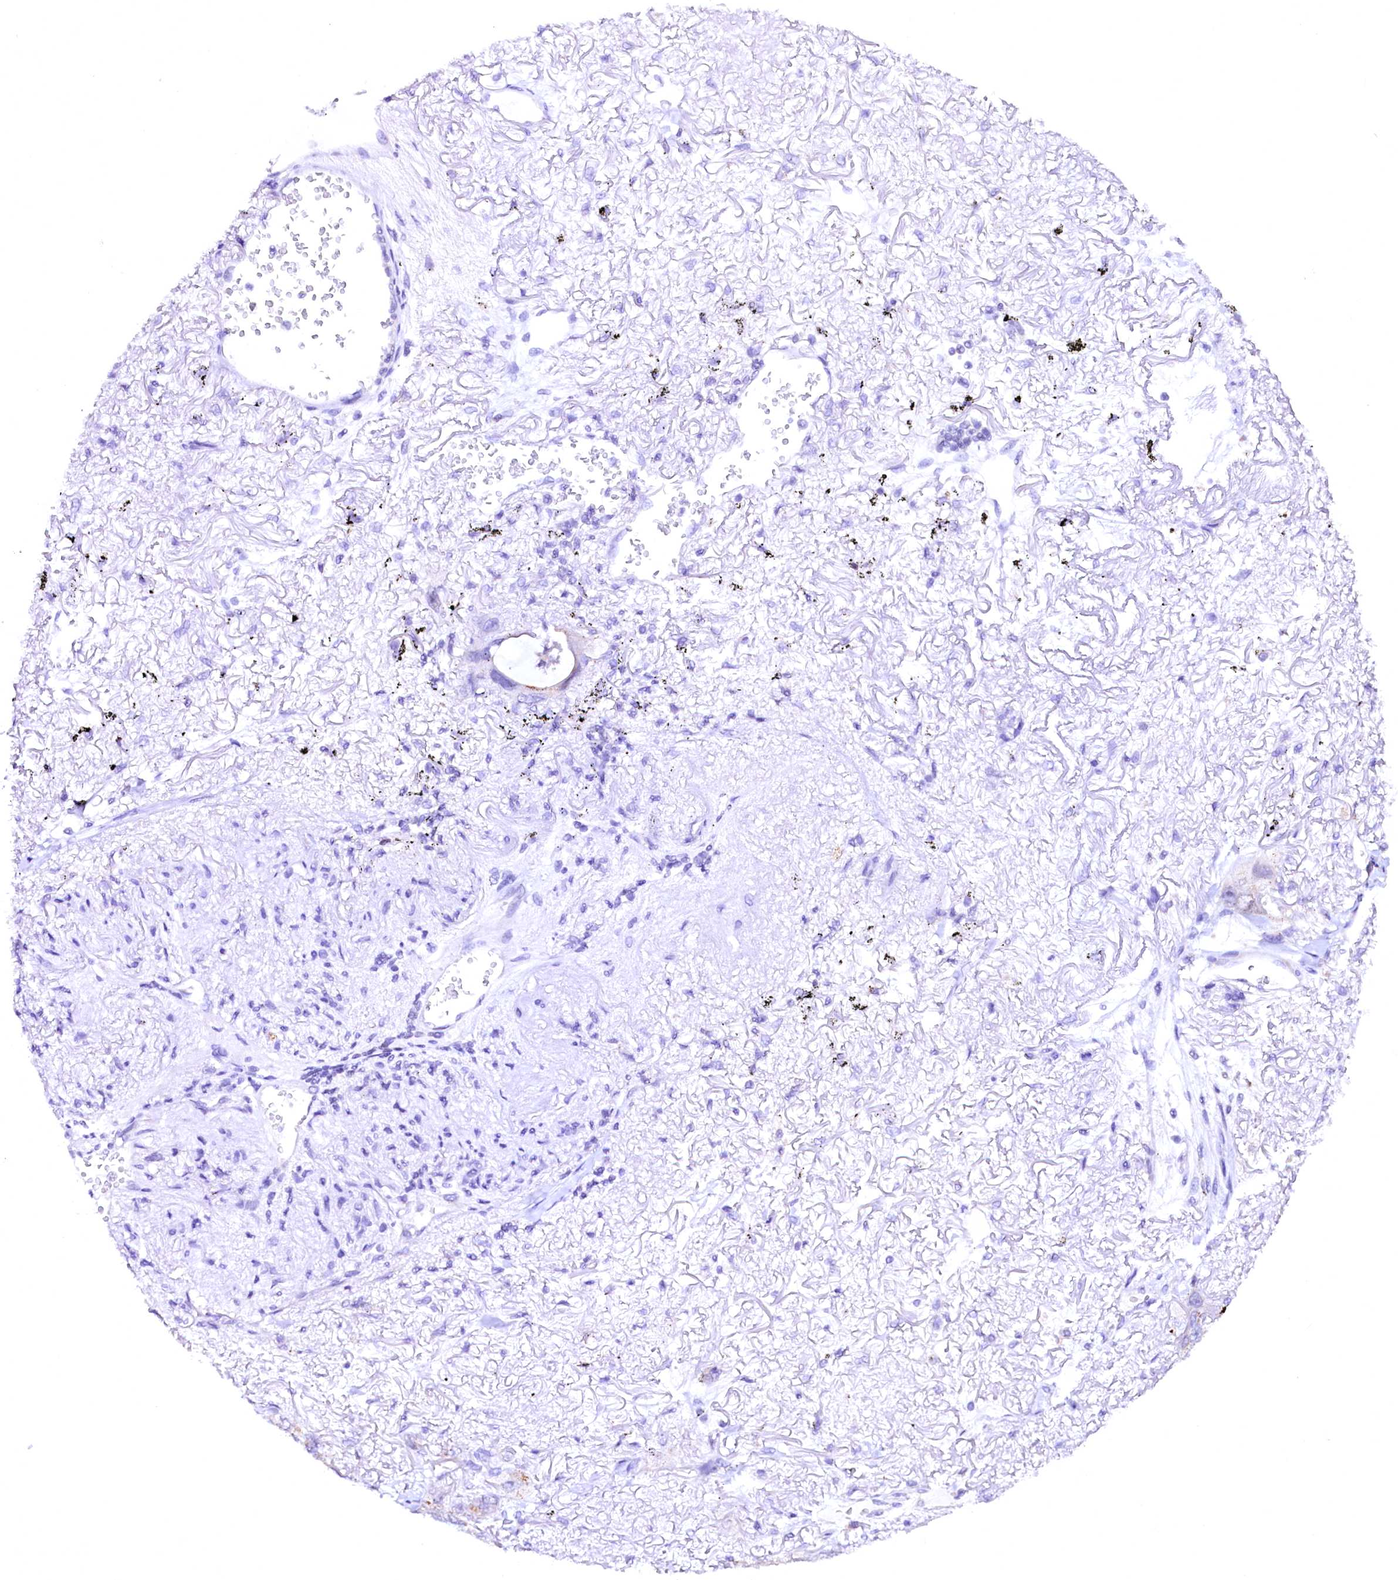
{"staining": {"intensity": "negative", "quantity": "none", "location": "none"}, "tissue": "lung cancer", "cell_type": "Tumor cells", "image_type": "cancer", "snomed": [{"axis": "morphology", "description": "Squamous cell carcinoma, NOS"}, {"axis": "topography", "description": "Lung"}], "caption": "Histopathology image shows no protein positivity in tumor cells of lung cancer (squamous cell carcinoma) tissue. (DAB (3,3'-diaminobenzidine) IHC with hematoxylin counter stain).", "gene": "NALF1", "patient": {"sex": "female", "age": 73}}